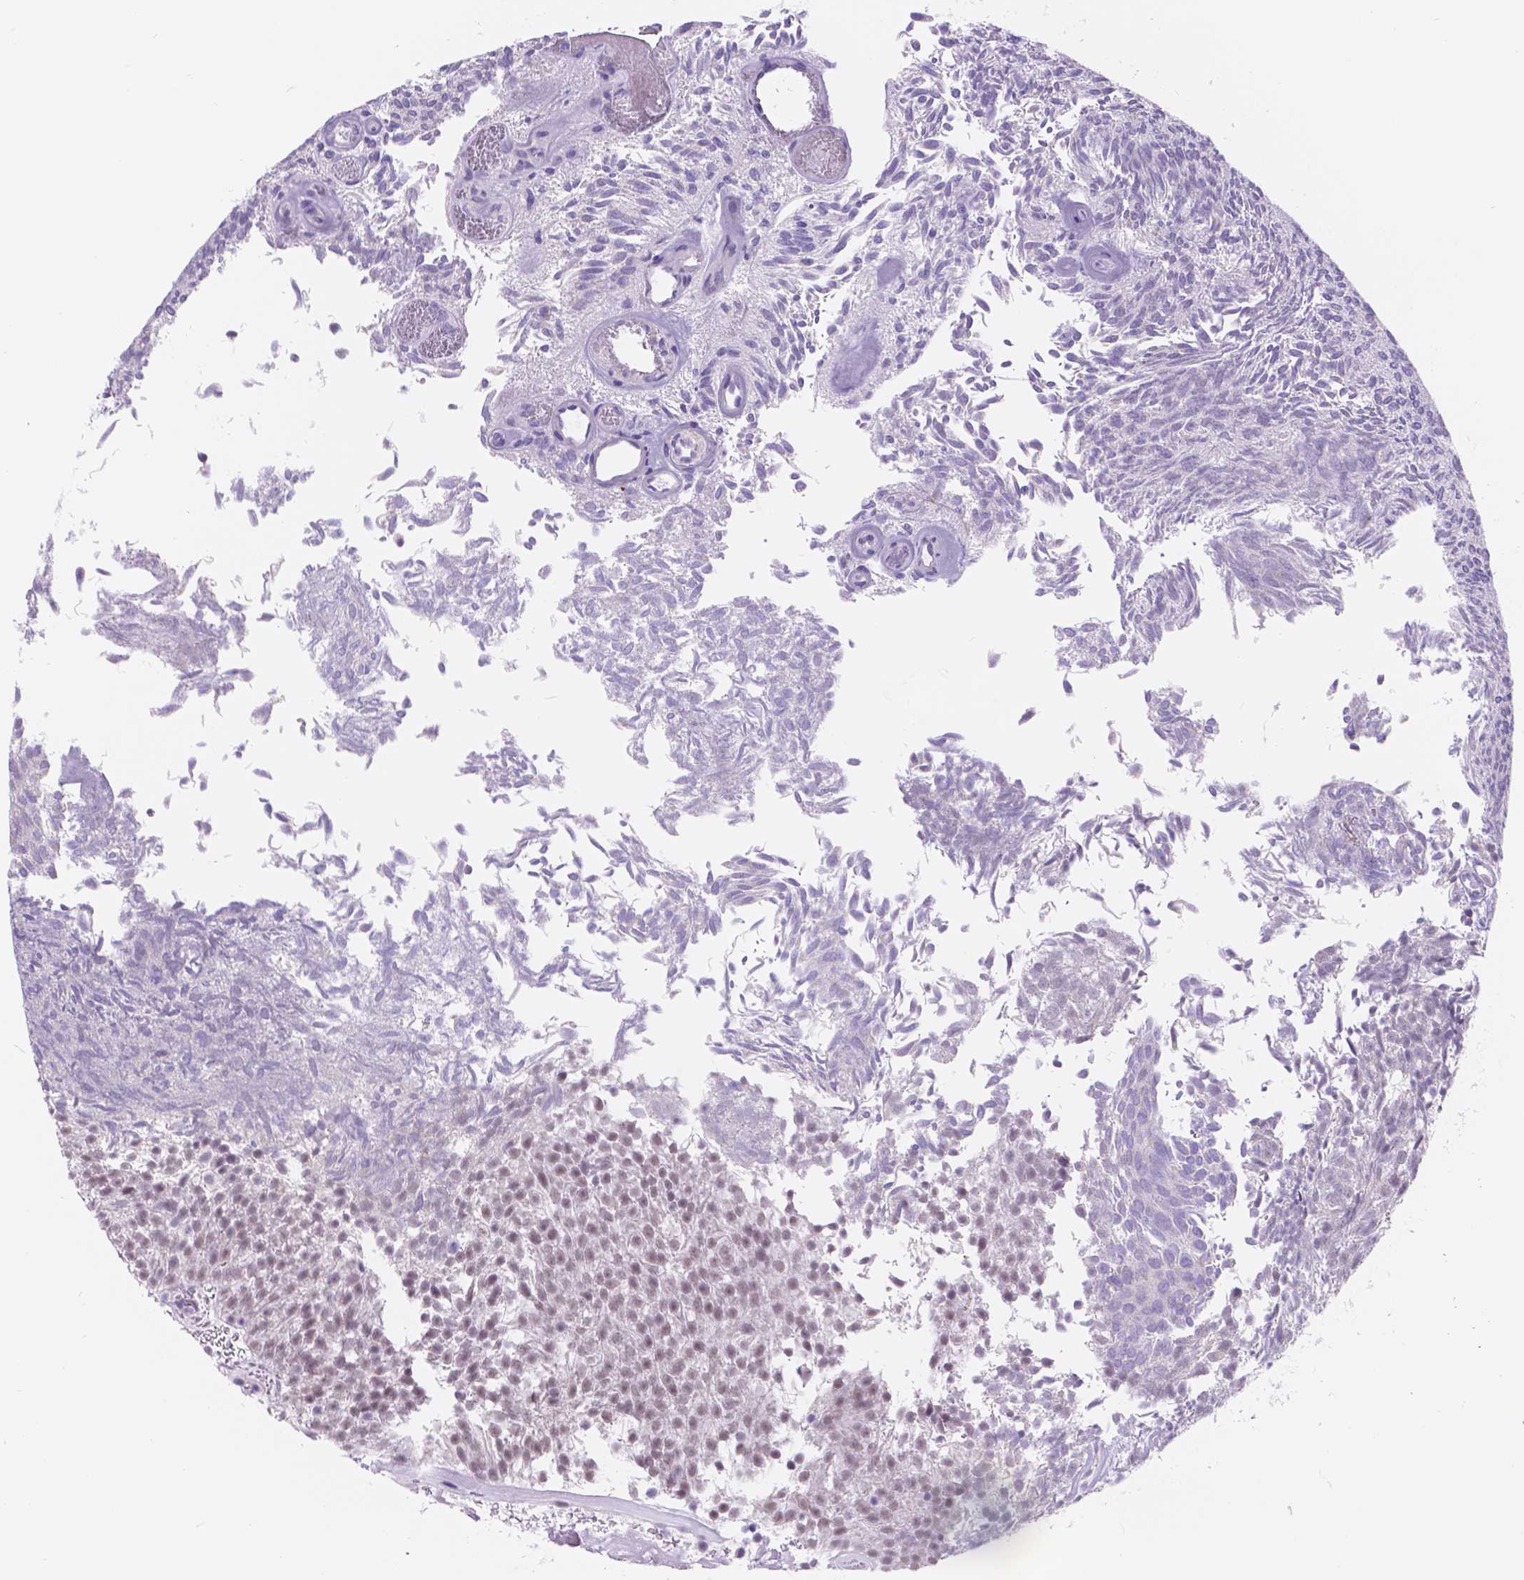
{"staining": {"intensity": "weak", "quantity": ">75%", "location": "nuclear"}, "tissue": "urothelial cancer", "cell_type": "Tumor cells", "image_type": "cancer", "snomed": [{"axis": "morphology", "description": "Urothelial carcinoma, Low grade"}, {"axis": "topography", "description": "Urinary bladder"}], "caption": "Low-grade urothelial carcinoma stained with a brown dye exhibits weak nuclear positive expression in about >75% of tumor cells.", "gene": "DCC", "patient": {"sex": "male", "age": 77}}